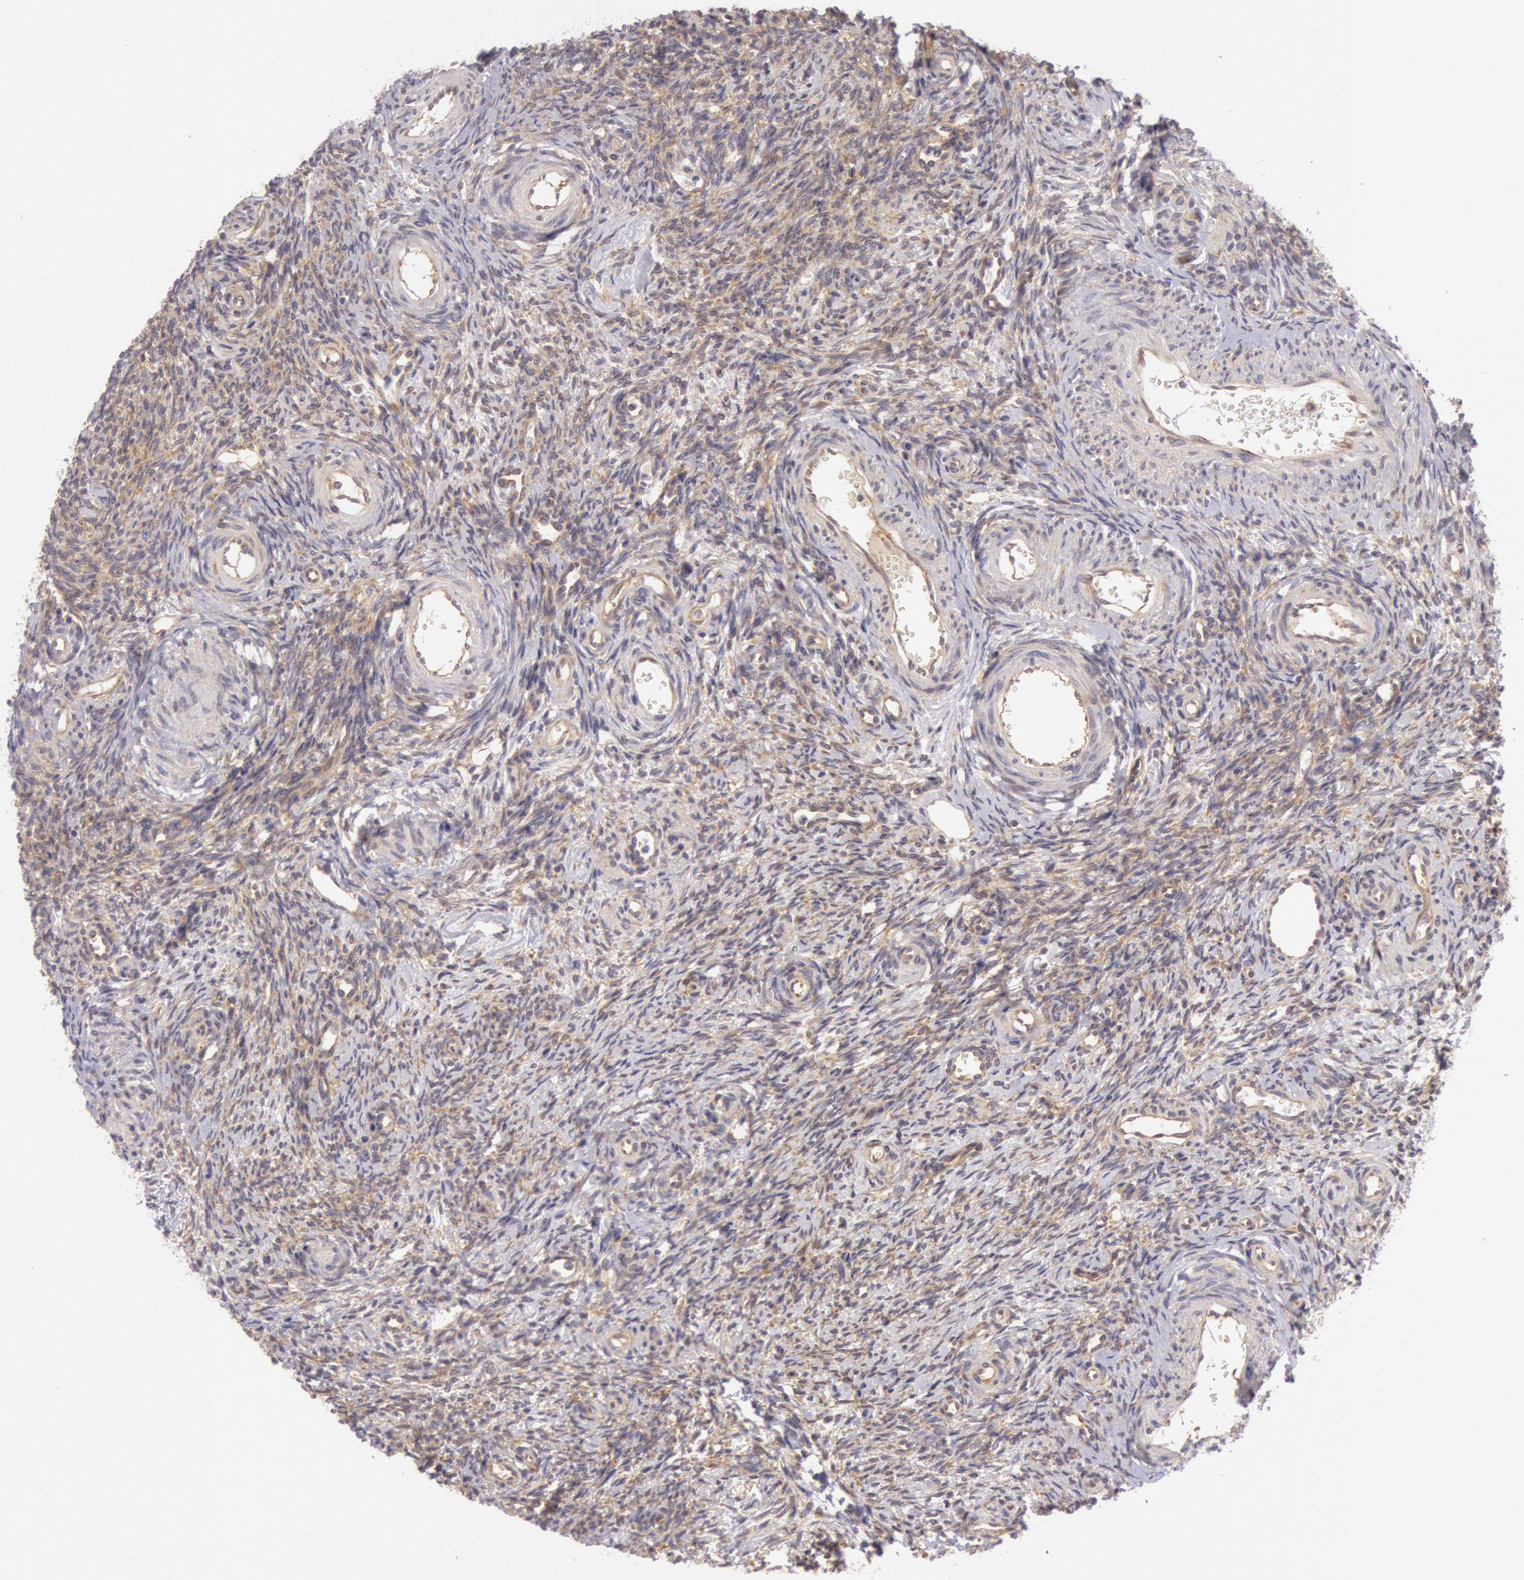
{"staining": {"intensity": "weak", "quantity": ">75%", "location": "cytoplasmic/membranous"}, "tissue": "ovary", "cell_type": "Follicle cells", "image_type": "normal", "snomed": [{"axis": "morphology", "description": "Normal tissue, NOS"}, {"axis": "topography", "description": "Ovary"}], "caption": "High-magnification brightfield microscopy of normal ovary stained with DAB (brown) and counterstained with hematoxylin (blue). follicle cells exhibit weak cytoplasmic/membranous expression is present in about>75% of cells. Nuclei are stained in blue.", "gene": "CHUK", "patient": {"sex": "female", "age": 39}}